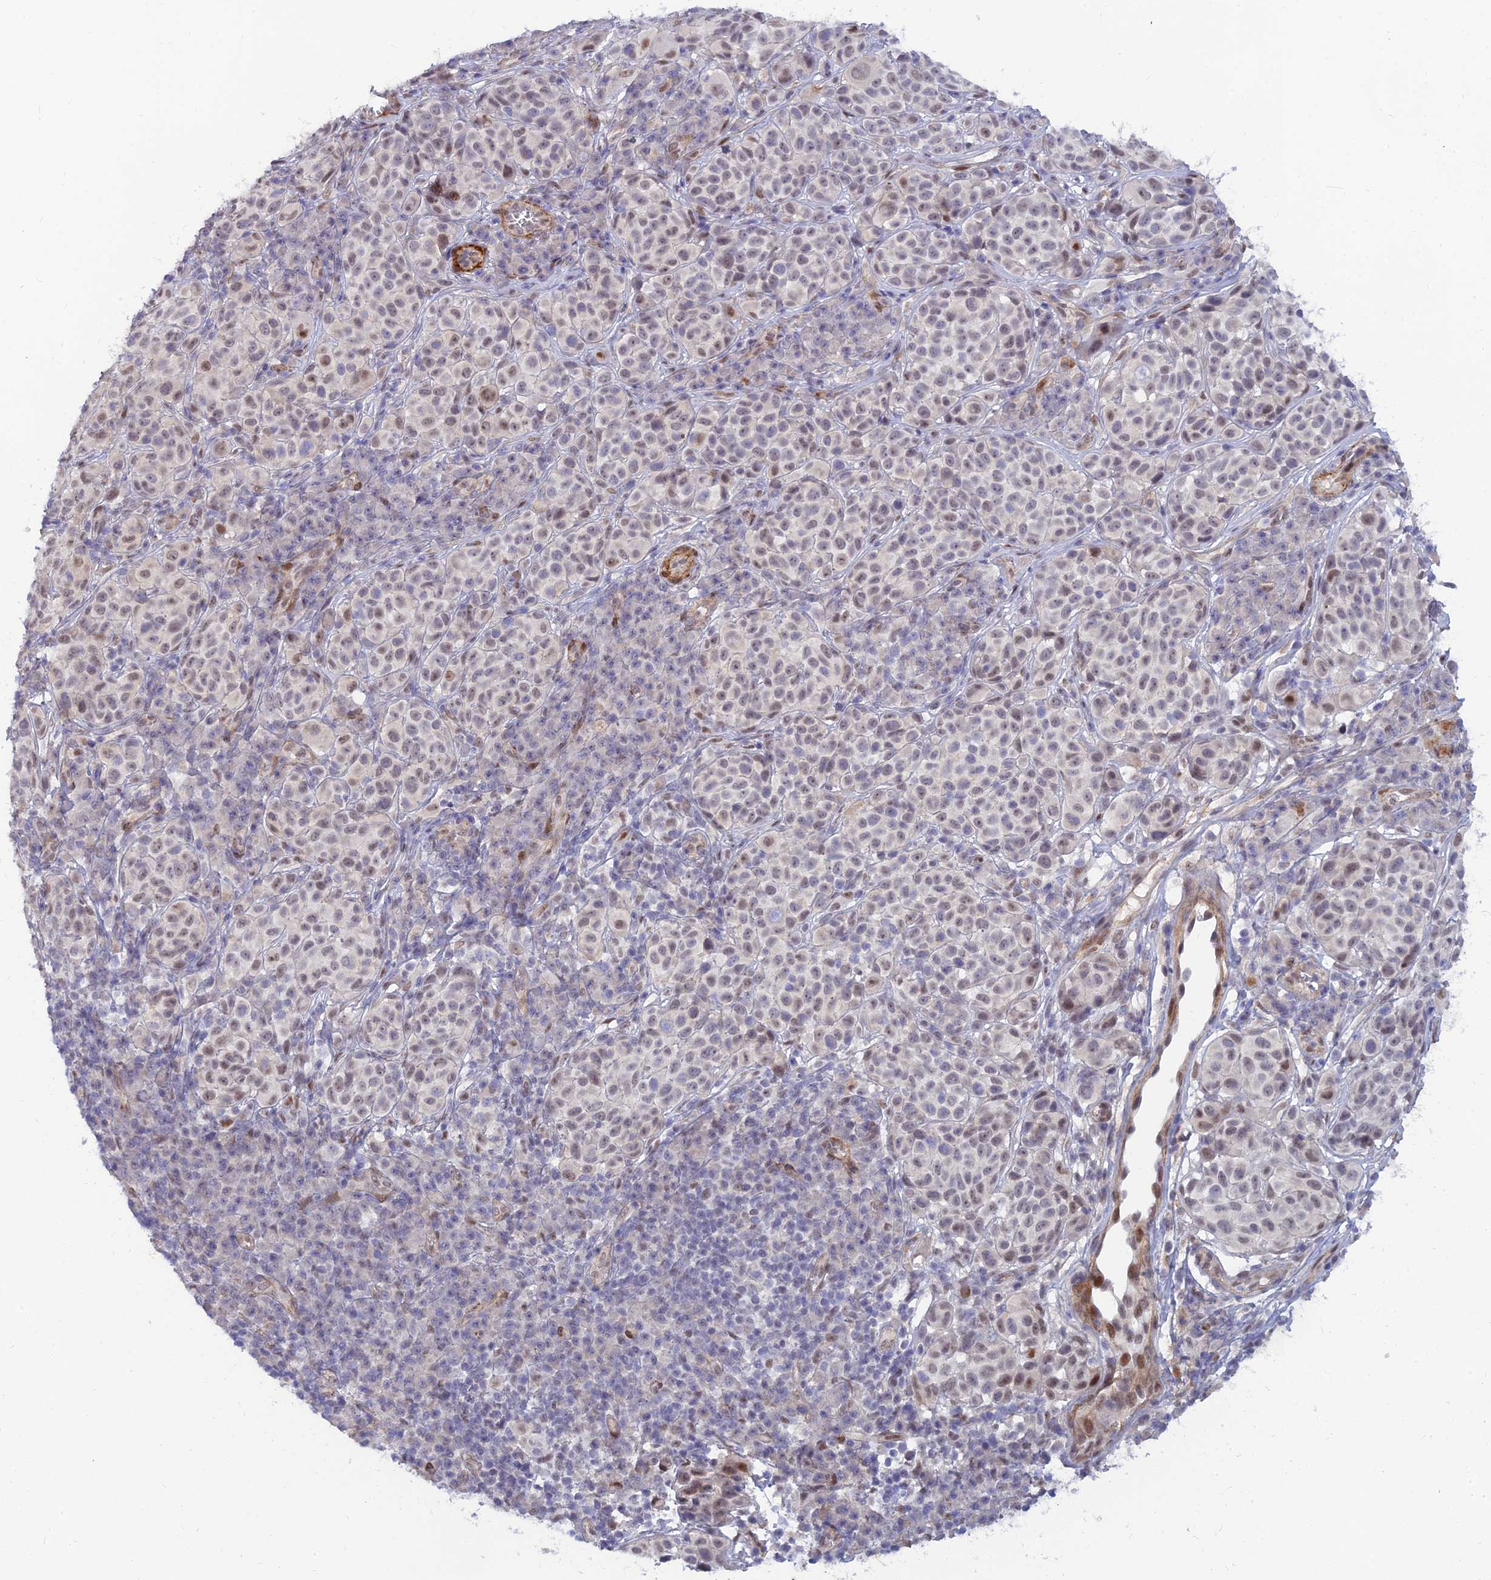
{"staining": {"intensity": "moderate", "quantity": "<25%", "location": "nuclear"}, "tissue": "melanoma", "cell_type": "Tumor cells", "image_type": "cancer", "snomed": [{"axis": "morphology", "description": "Malignant melanoma, NOS"}, {"axis": "topography", "description": "Skin"}], "caption": "A brown stain highlights moderate nuclear staining of a protein in malignant melanoma tumor cells.", "gene": "CLK4", "patient": {"sex": "male", "age": 38}}